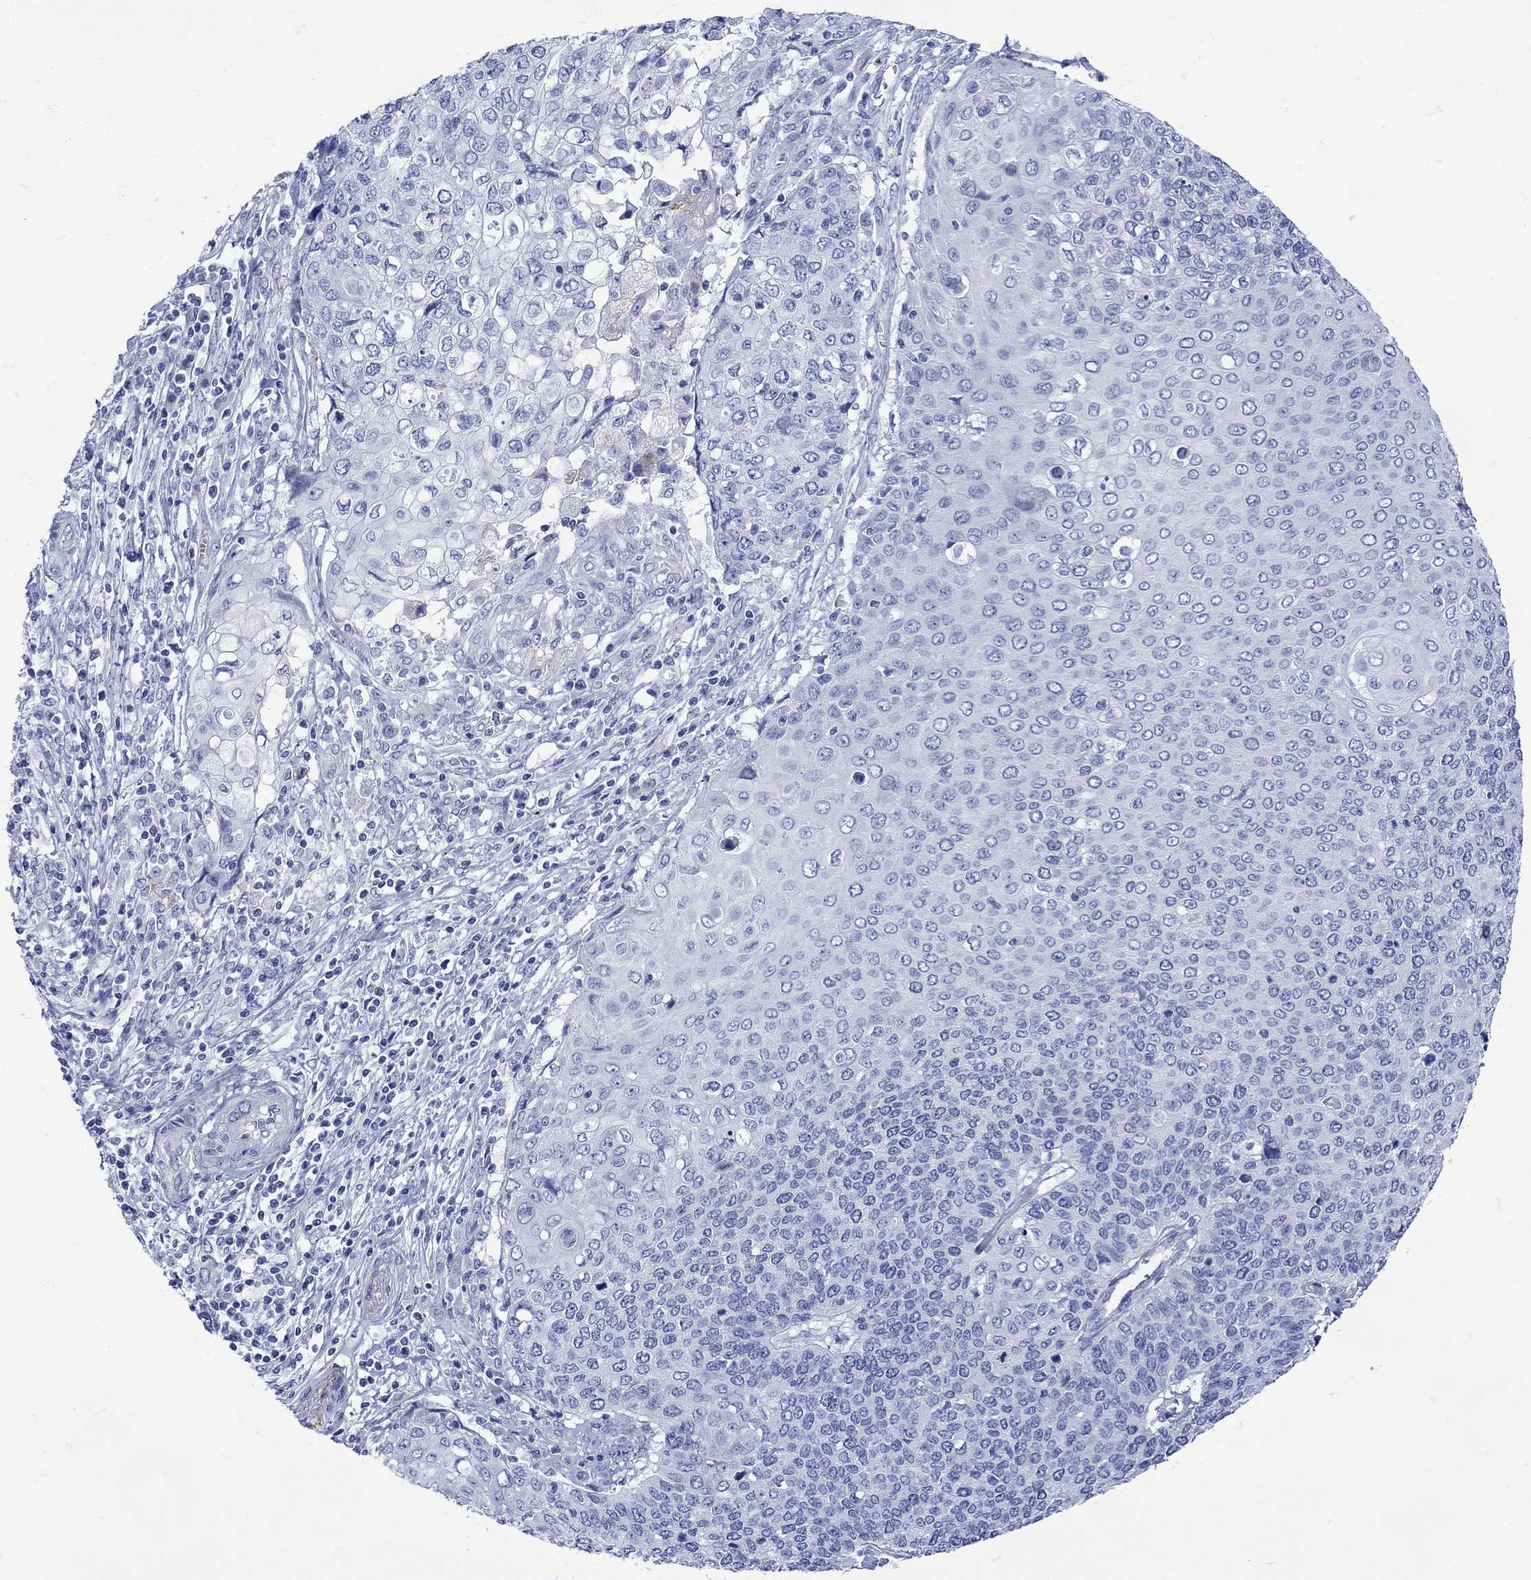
{"staining": {"intensity": "negative", "quantity": "none", "location": "none"}, "tissue": "cervical cancer", "cell_type": "Tumor cells", "image_type": "cancer", "snomed": [{"axis": "morphology", "description": "Squamous cell carcinoma, NOS"}, {"axis": "topography", "description": "Cervix"}], "caption": "A micrograph of cervical cancer stained for a protein shows no brown staining in tumor cells. (DAB (3,3'-diaminobenzidine) immunohistochemistry (IHC), high magnification).", "gene": "ANKMY1", "patient": {"sex": "female", "age": 39}}